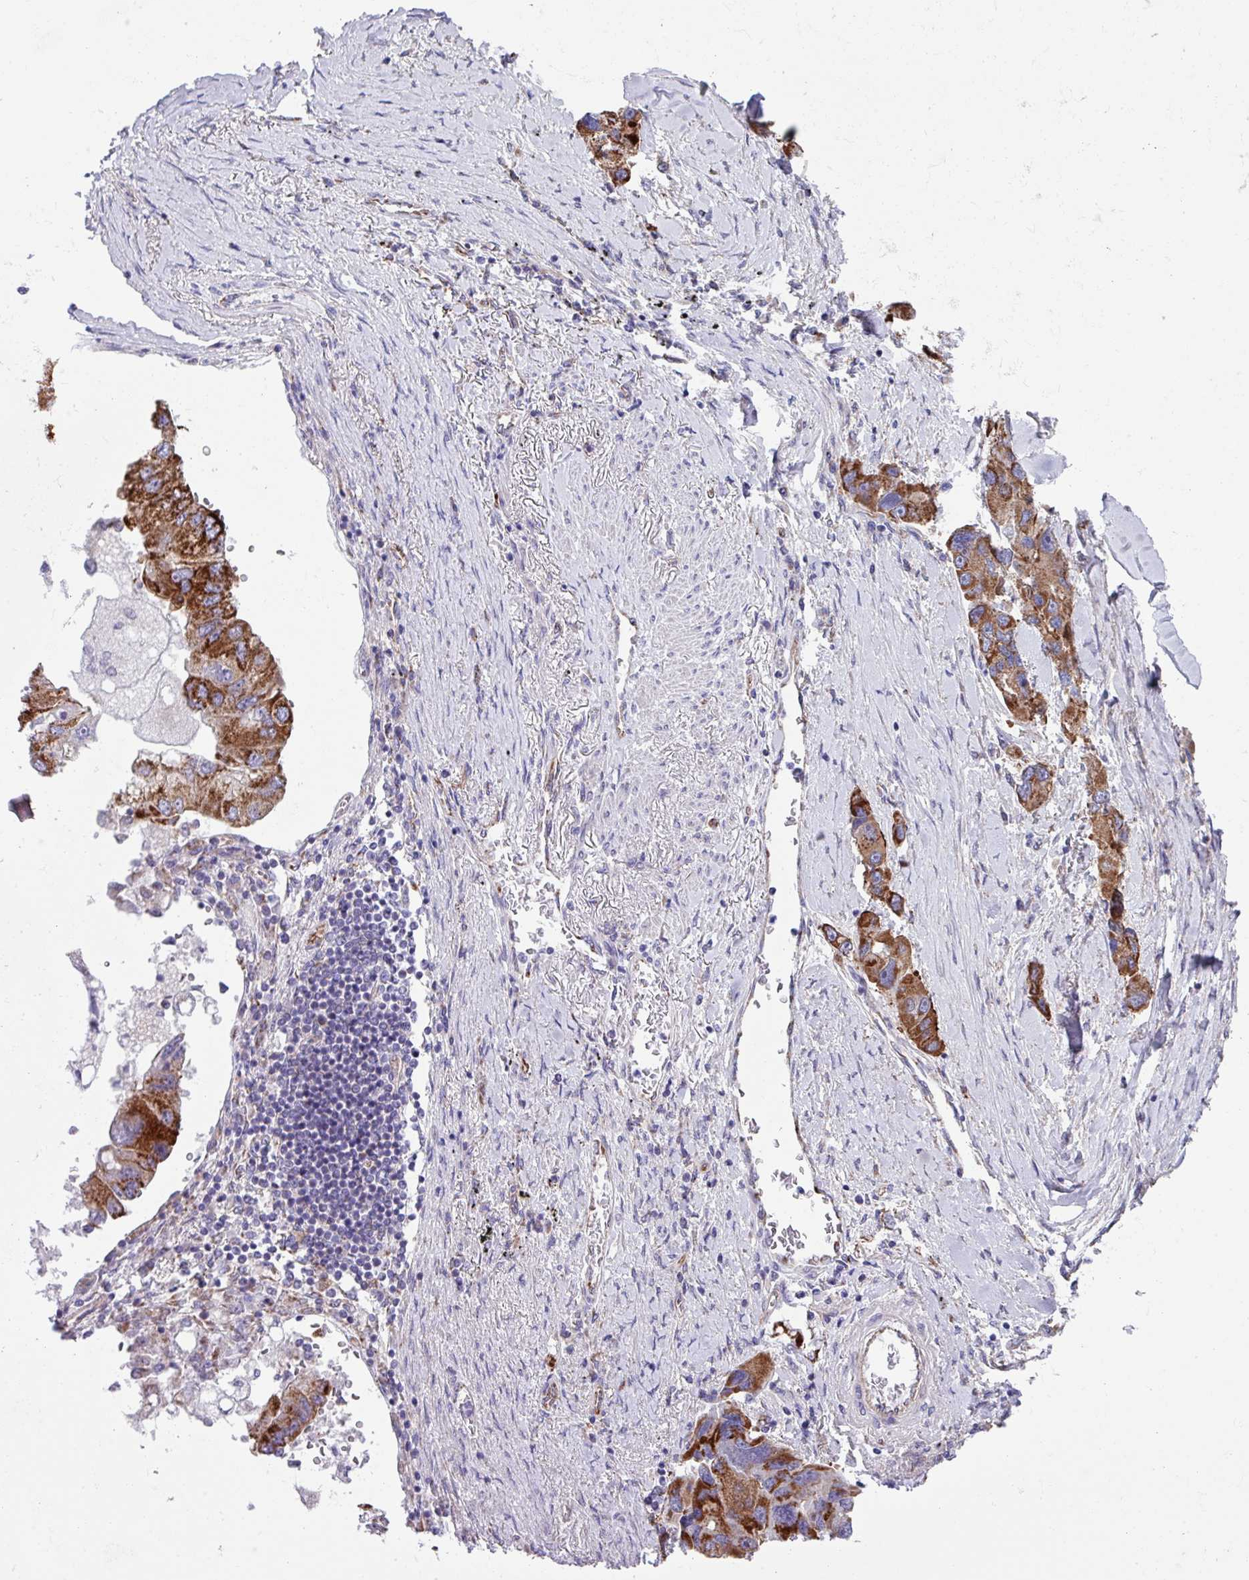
{"staining": {"intensity": "strong", "quantity": ">75%", "location": "cytoplasmic/membranous"}, "tissue": "lung cancer", "cell_type": "Tumor cells", "image_type": "cancer", "snomed": [{"axis": "morphology", "description": "Adenocarcinoma, NOS"}, {"axis": "topography", "description": "Lung"}], "caption": "Tumor cells demonstrate strong cytoplasmic/membranous staining in approximately >75% of cells in lung adenocarcinoma.", "gene": "OTULIN", "patient": {"sex": "female", "age": 54}}